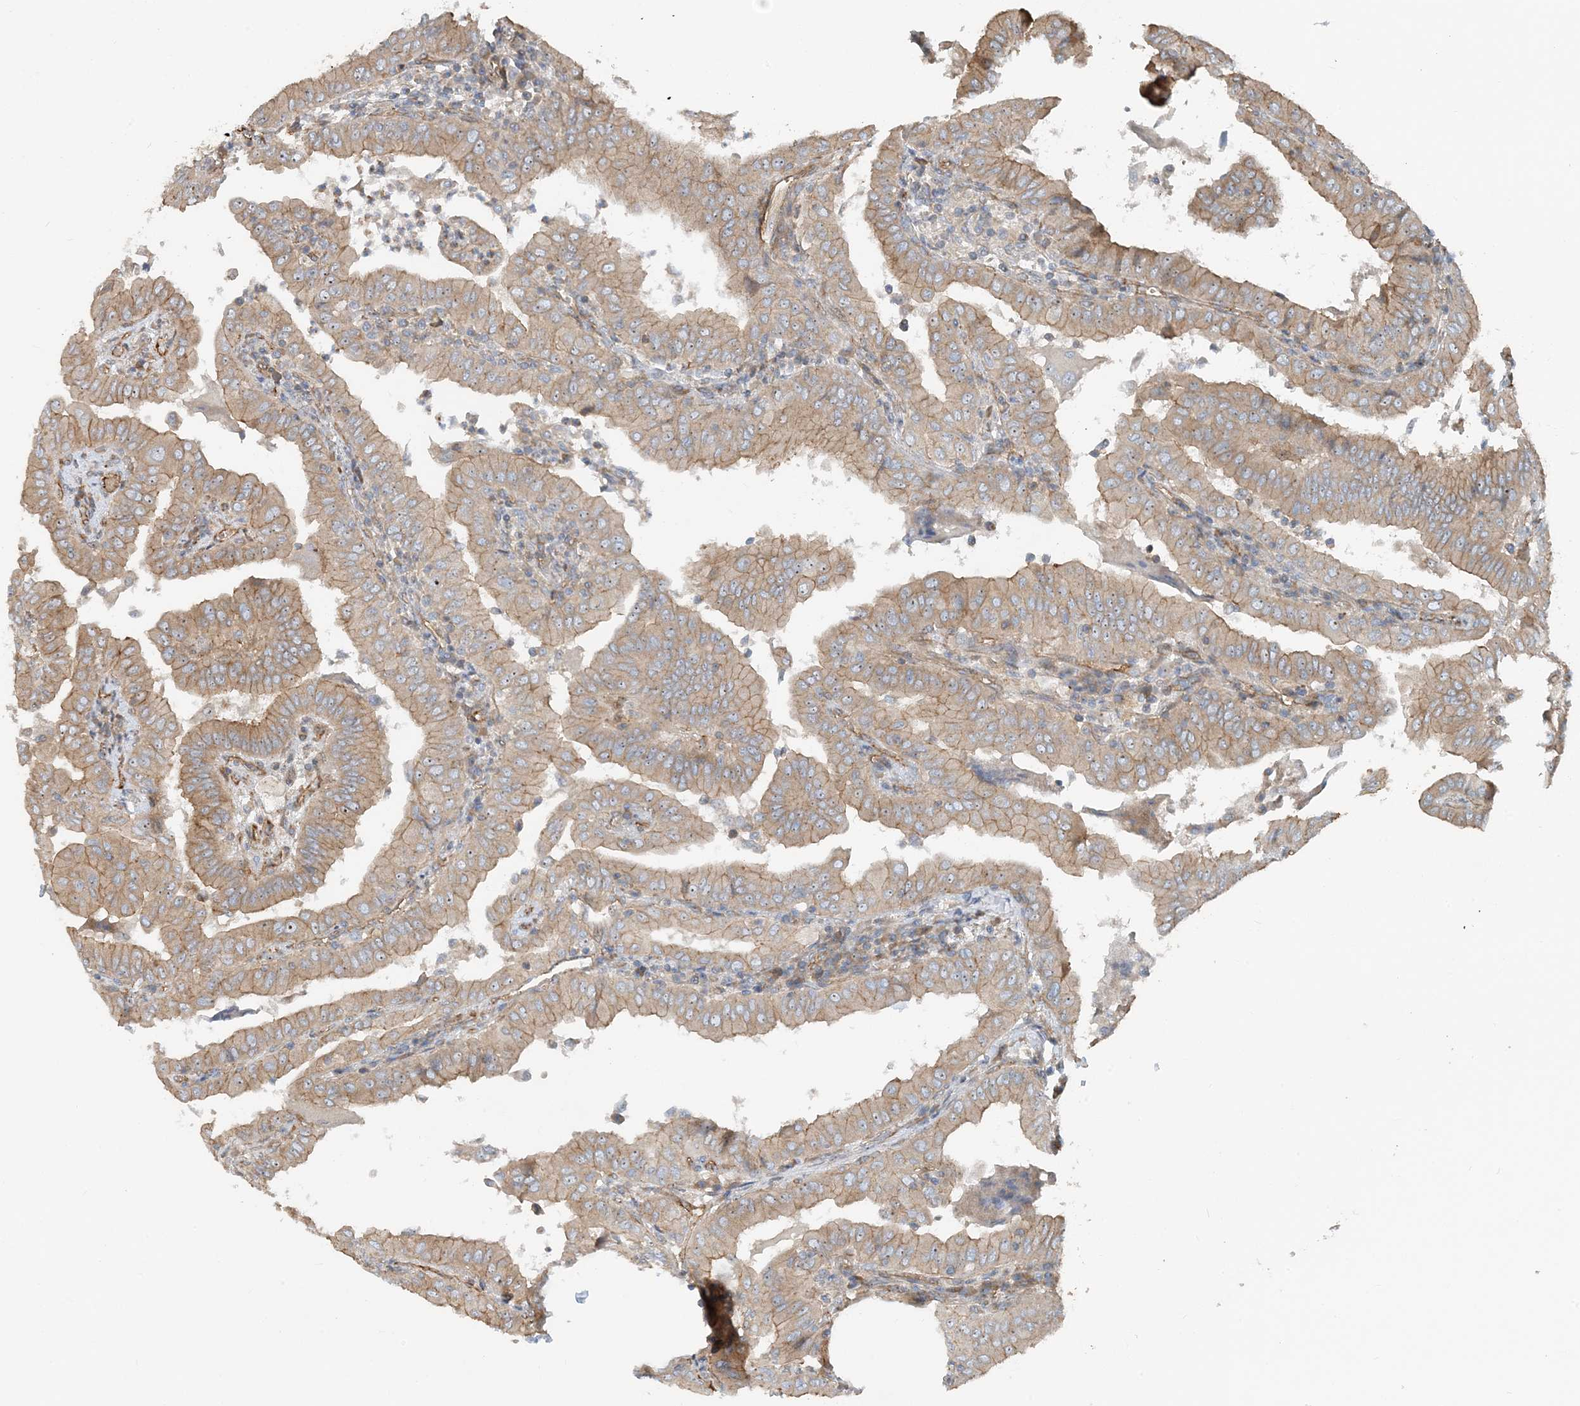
{"staining": {"intensity": "weak", "quantity": ">75%", "location": "cytoplasmic/membranous"}, "tissue": "thyroid cancer", "cell_type": "Tumor cells", "image_type": "cancer", "snomed": [{"axis": "morphology", "description": "Papillary adenocarcinoma, NOS"}, {"axis": "topography", "description": "Thyroid gland"}], "caption": "Protein staining of thyroid papillary adenocarcinoma tissue exhibits weak cytoplasmic/membranous staining in about >75% of tumor cells.", "gene": "MYL5", "patient": {"sex": "male", "age": 33}}